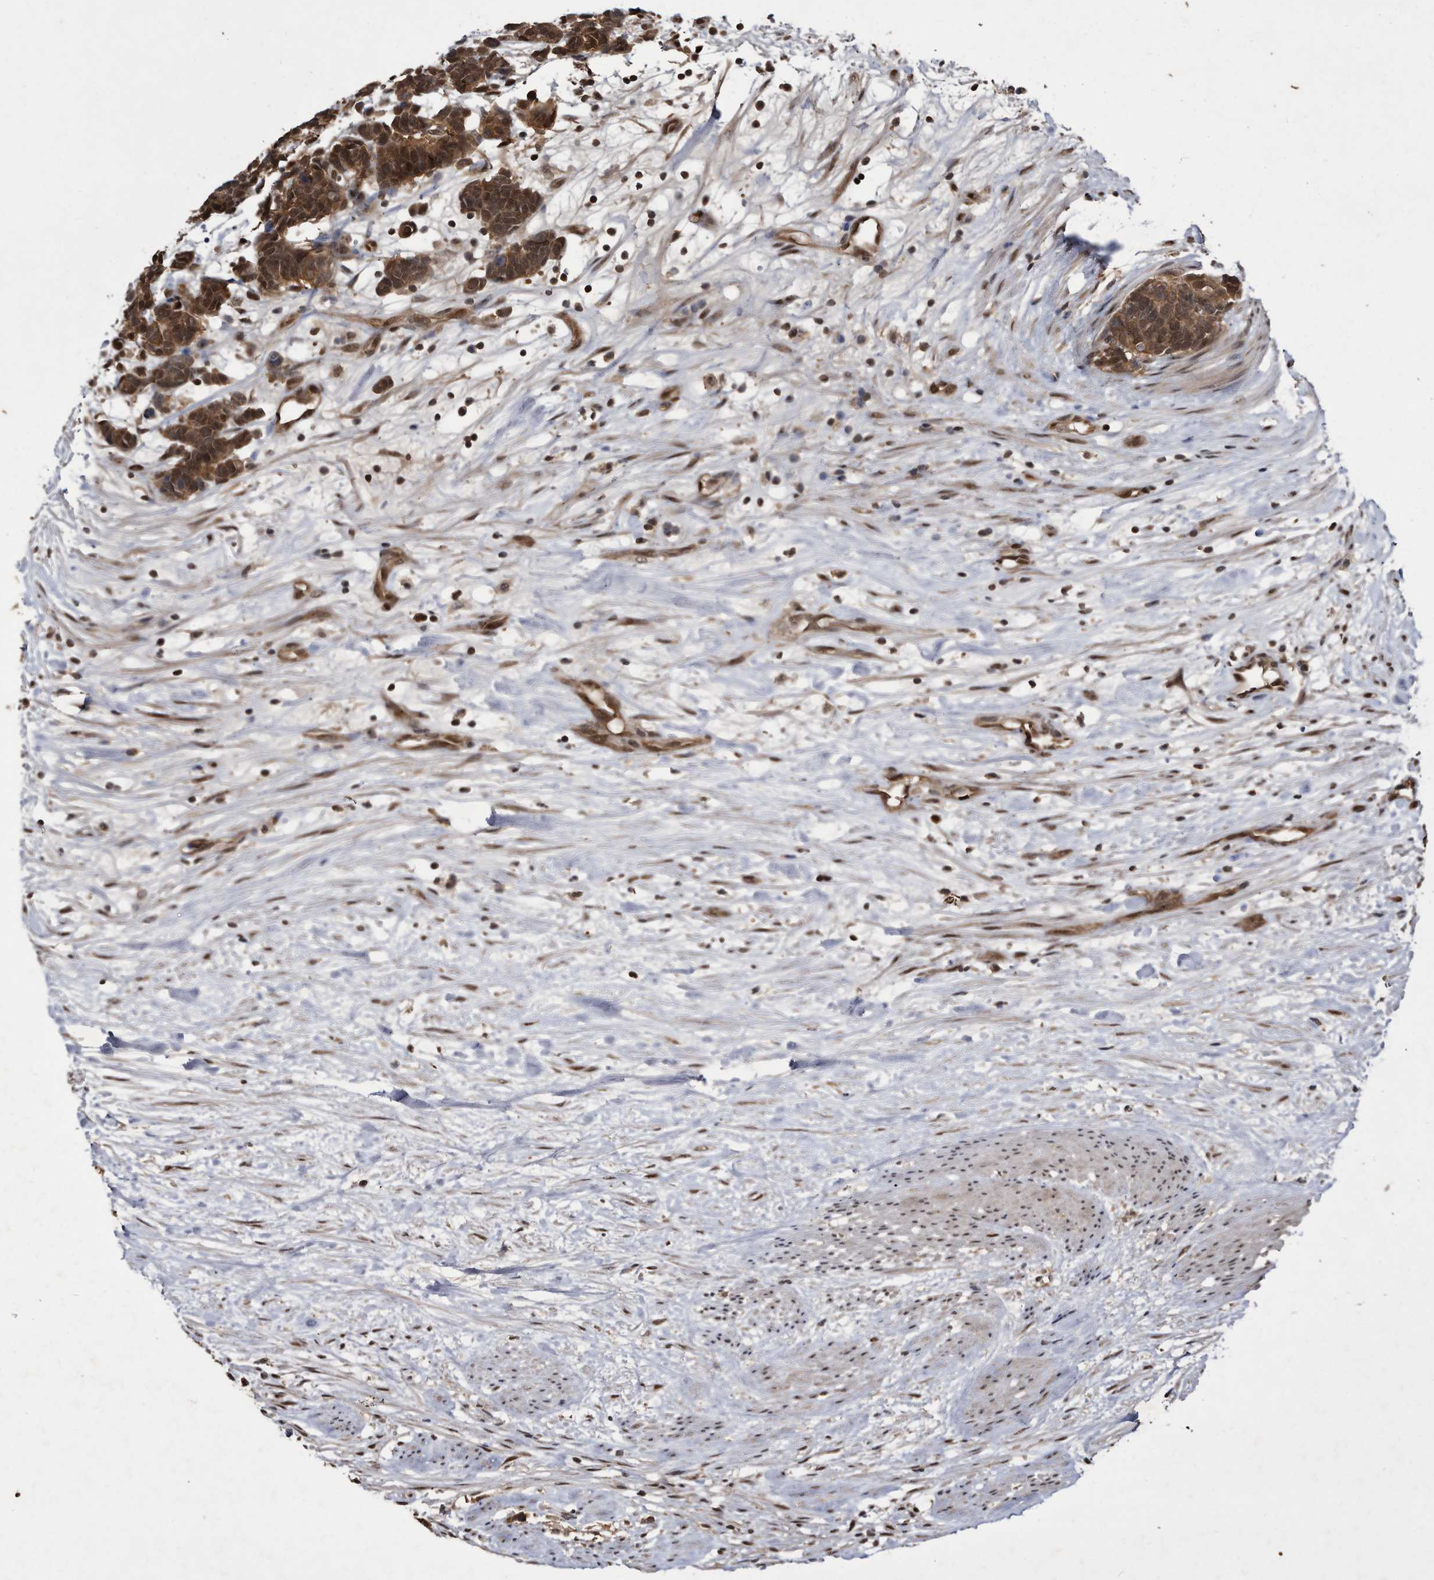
{"staining": {"intensity": "moderate", "quantity": ">75%", "location": "cytoplasmic/membranous,nuclear"}, "tissue": "carcinoid", "cell_type": "Tumor cells", "image_type": "cancer", "snomed": [{"axis": "morphology", "description": "Carcinoma, NOS"}, {"axis": "morphology", "description": "Carcinoid, malignant, NOS"}, {"axis": "topography", "description": "Urinary bladder"}], "caption": "Tumor cells show medium levels of moderate cytoplasmic/membranous and nuclear expression in approximately >75% of cells in carcinoid.", "gene": "RAD23B", "patient": {"sex": "male", "age": 57}}